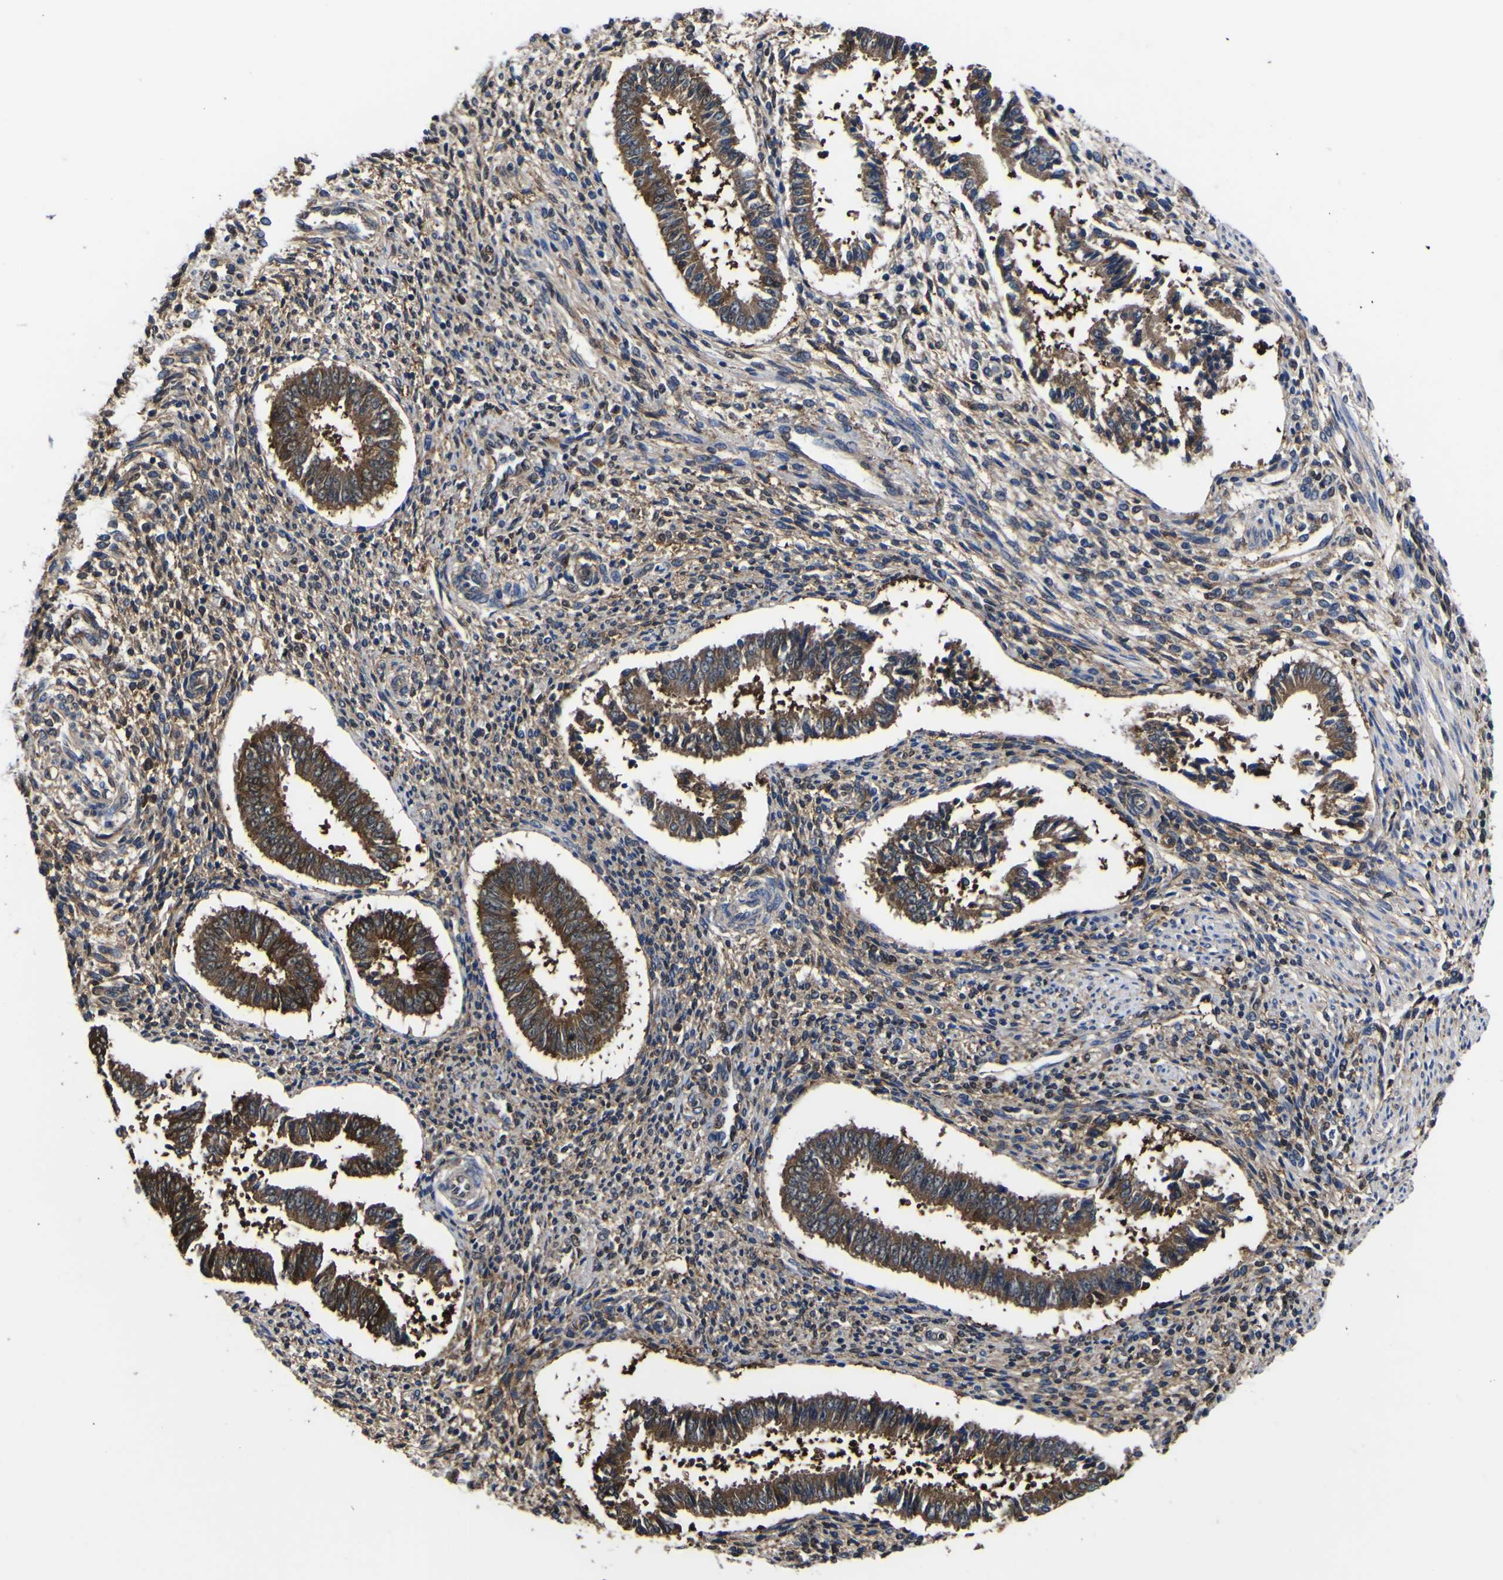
{"staining": {"intensity": "moderate", "quantity": "25%-75%", "location": "cytoplasmic/membranous"}, "tissue": "endometrium", "cell_type": "Cells in endometrial stroma", "image_type": "normal", "snomed": [{"axis": "morphology", "description": "Normal tissue, NOS"}, {"axis": "topography", "description": "Endometrium"}], "caption": "Moderate cytoplasmic/membranous positivity is identified in about 25%-75% of cells in endometrial stroma in benign endometrium.", "gene": "FAM110B", "patient": {"sex": "female", "age": 35}}